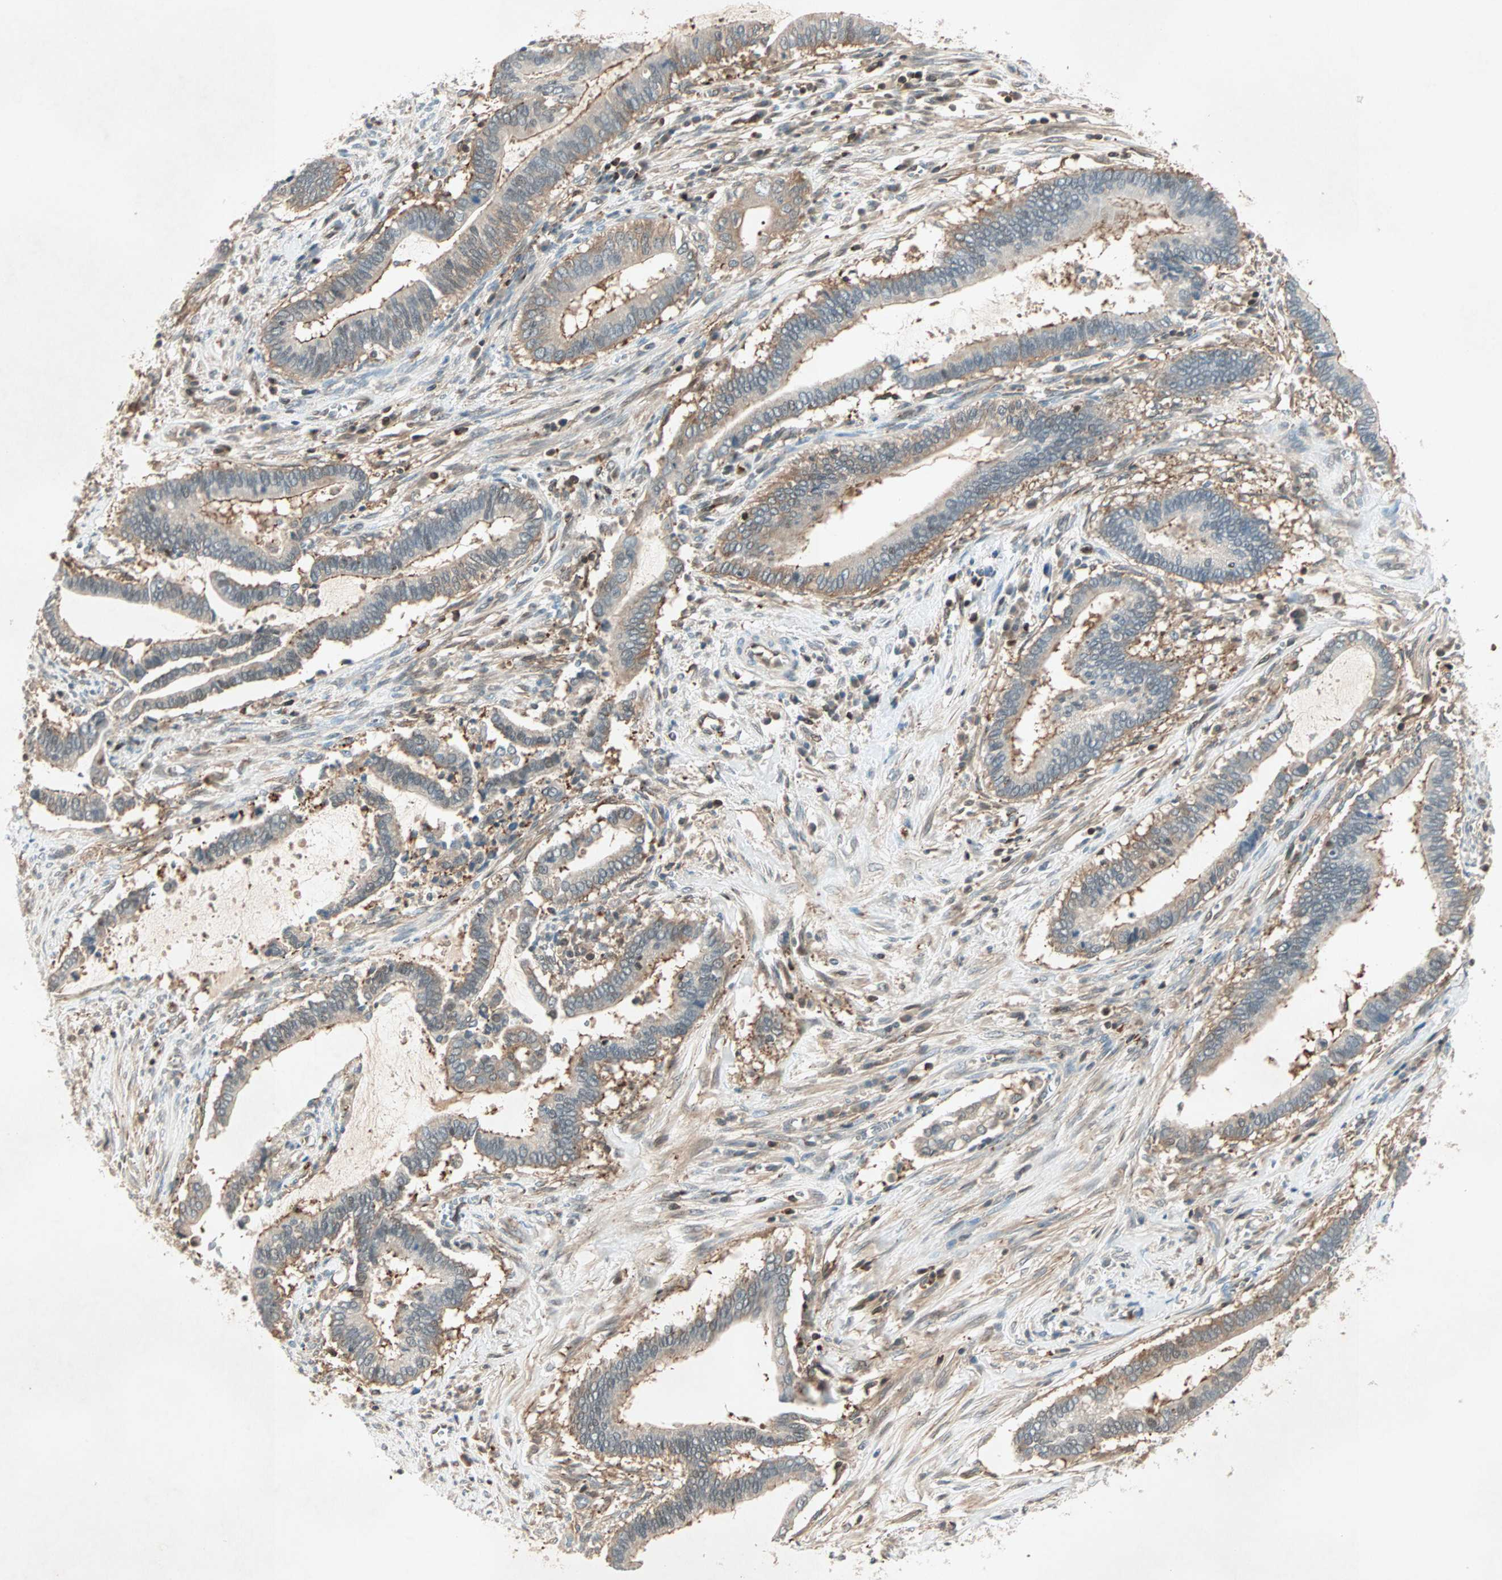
{"staining": {"intensity": "moderate", "quantity": ">75%", "location": "cytoplasmic/membranous"}, "tissue": "cervical cancer", "cell_type": "Tumor cells", "image_type": "cancer", "snomed": [{"axis": "morphology", "description": "Adenocarcinoma, NOS"}, {"axis": "topography", "description": "Cervix"}], "caption": "Cervical cancer was stained to show a protein in brown. There is medium levels of moderate cytoplasmic/membranous expression in approximately >75% of tumor cells.", "gene": "TEC", "patient": {"sex": "female", "age": 44}}